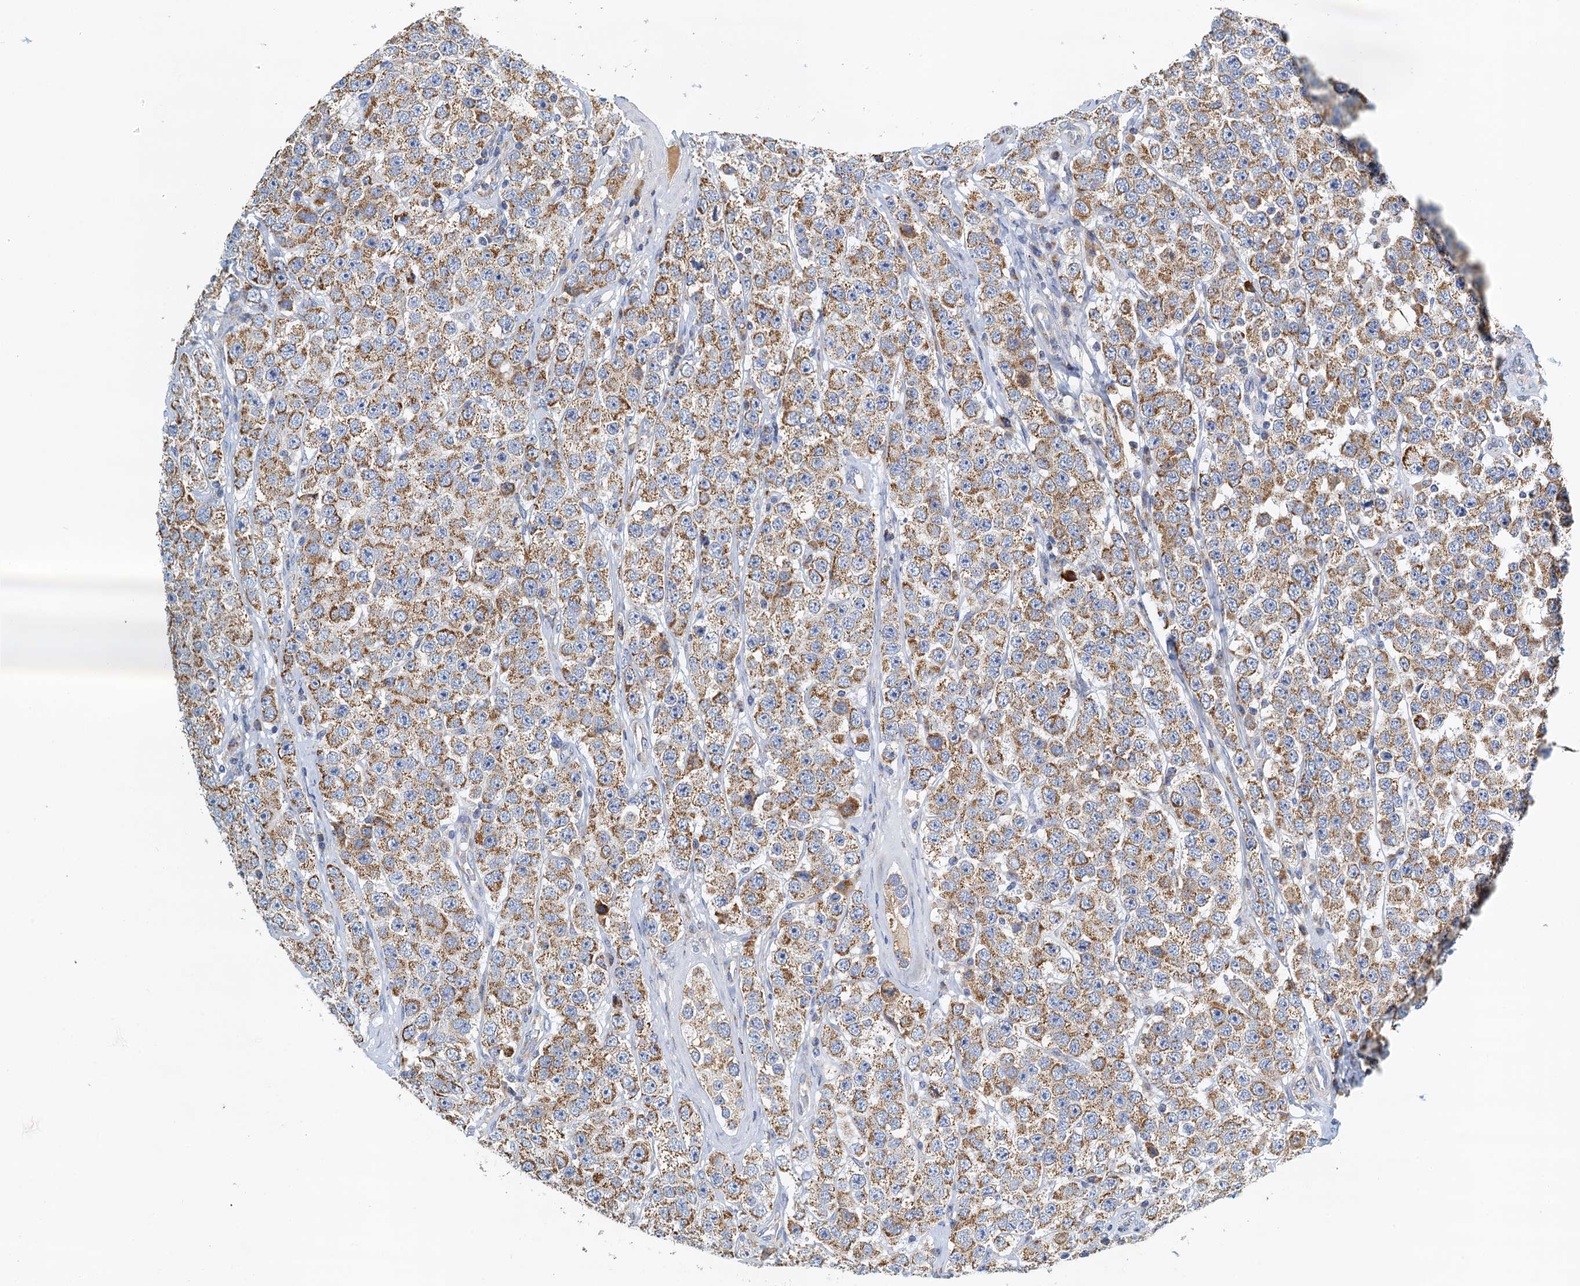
{"staining": {"intensity": "moderate", "quantity": ">75%", "location": "cytoplasmic/membranous"}, "tissue": "testis cancer", "cell_type": "Tumor cells", "image_type": "cancer", "snomed": [{"axis": "morphology", "description": "Seminoma, NOS"}, {"axis": "topography", "description": "Testis"}], "caption": "A high-resolution micrograph shows IHC staining of seminoma (testis), which displays moderate cytoplasmic/membranous positivity in approximately >75% of tumor cells. (DAB (3,3'-diaminobenzidine) = brown stain, brightfield microscopy at high magnification).", "gene": "POC1A", "patient": {"sex": "male", "age": 28}}